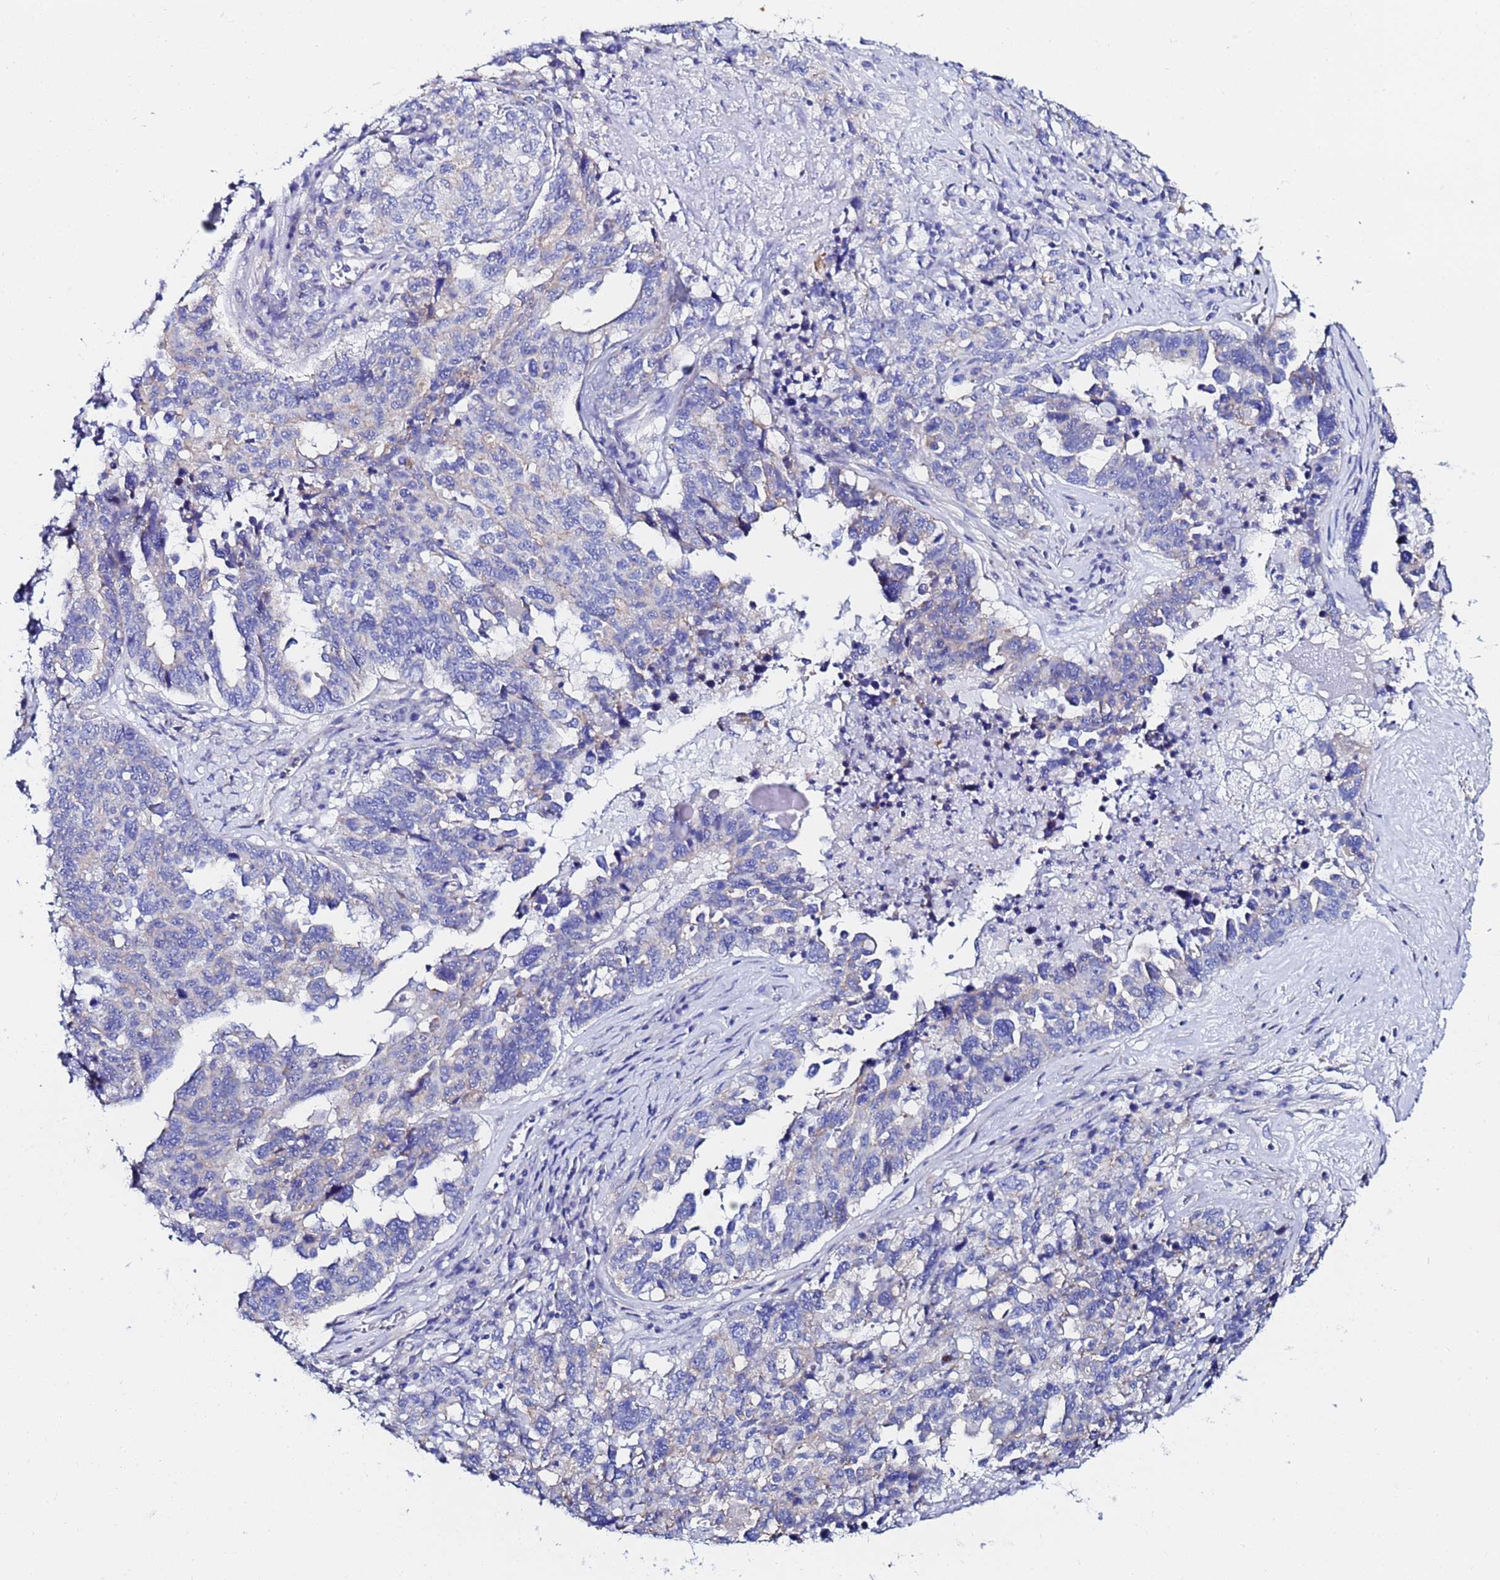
{"staining": {"intensity": "negative", "quantity": "none", "location": "none"}, "tissue": "ovarian cancer", "cell_type": "Tumor cells", "image_type": "cancer", "snomed": [{"axis": "morphology", "description": "Carcinoma, endometroid"}, {"axis": "topography", "description": "Ovary"}], "caption": "DAB immunohistochemical staining of endometroid carcinoma (ovarian) demonstrates no significant positivity in tumor cells.", "gene": "RAB39B", "patient": {"sex": "female", "age": 62}}